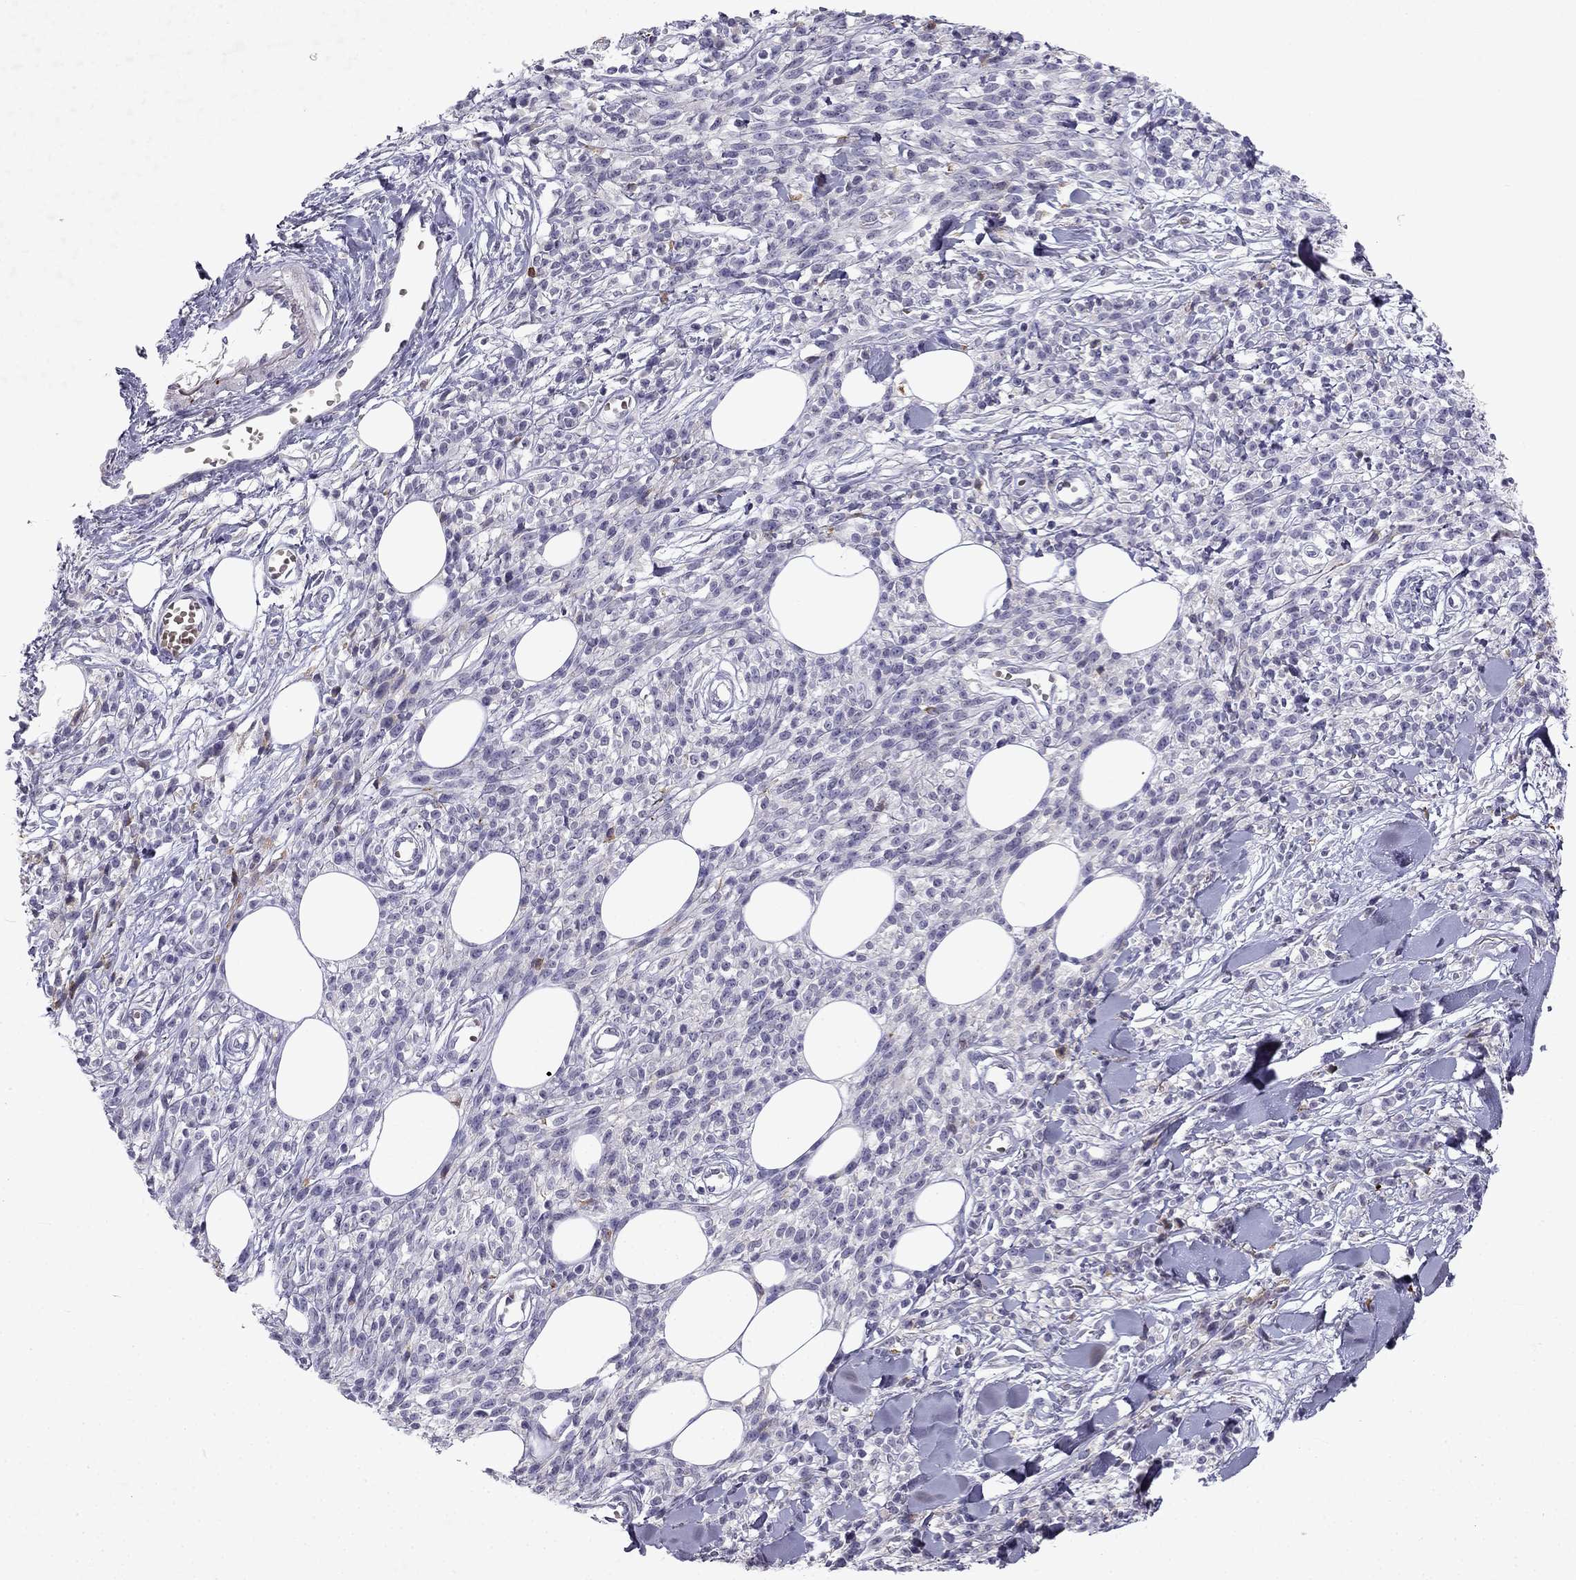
{"staining": {"intensity": "negative", "quantity": "none", "location": "none"}, "tissue": "melanoma", "cell_type": "Tumor cells", "image_type": "cancer", "snomed": [{"axis": "morphology", "description": "Malignant melanoma, NOS"}, {"axis": "topography", "description": "Skin"}, {"axis": "topography", "description": "Skin of trunk"}], "caption": "Tumor cells are negative for protein expression in human malignant melanoma.", "gene": "SLC6A4", "patient": {"sex": "male", "age": 74}}